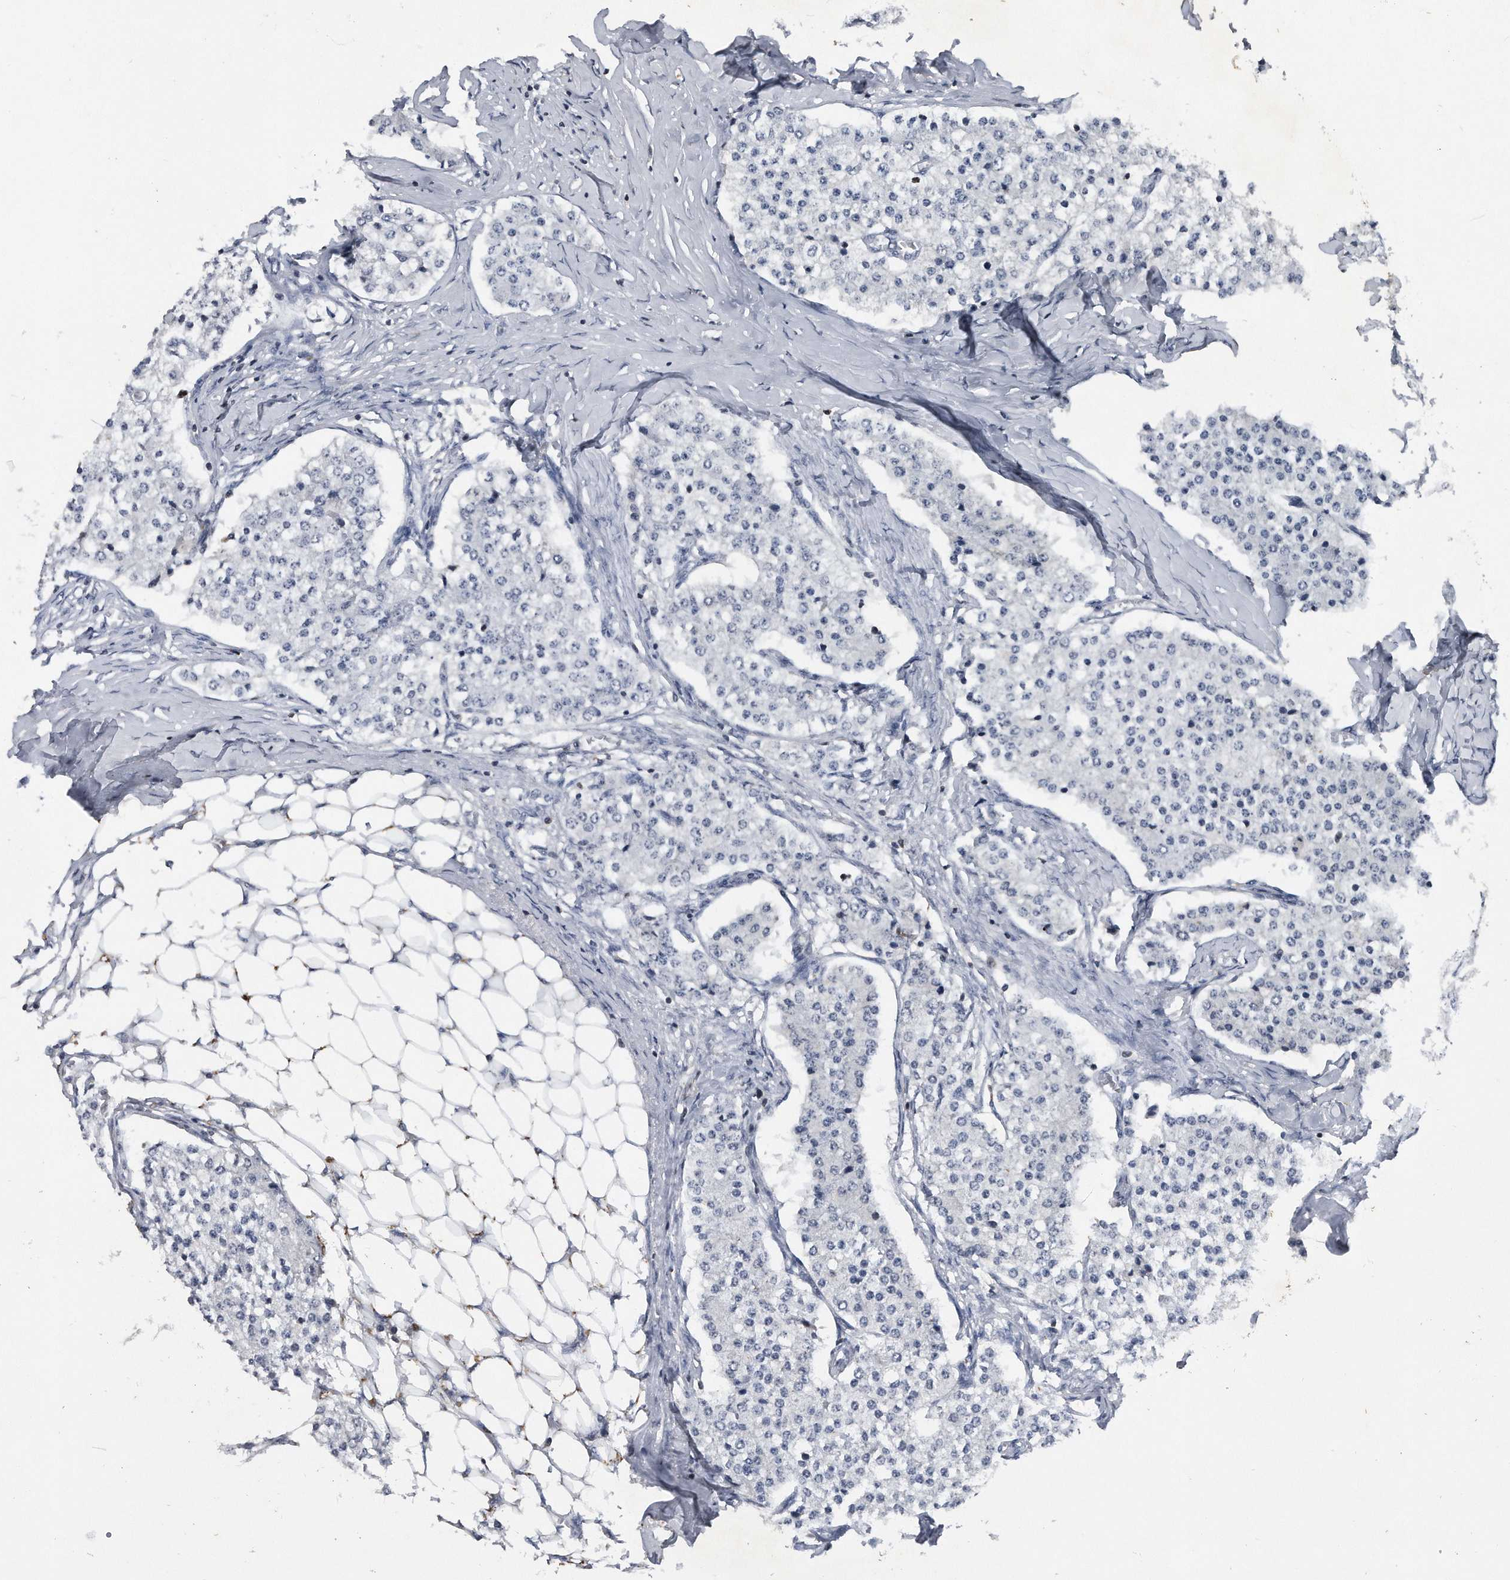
{"staining": {"intensity": "negative", "quantity": "none", "location": "none"}, "tissue": "carcinoid", "cell_type": "Tumor cells", "image_type": "cancer", "snomed": [{"axis": "morphology", "description": "Carcinoid, malignant, NOS"}, {"axis": "topography", "description": "Colon"}], "caption": "Tumor cells show no significant protein positivity in carcinoid. (DAB (3,3'-diaminobenzidine) immunohistochemistry visualized using brightfield microscopy, high magnification).", "gene": "VIRMA", "patient": {"sex": "female", "age": 52}}